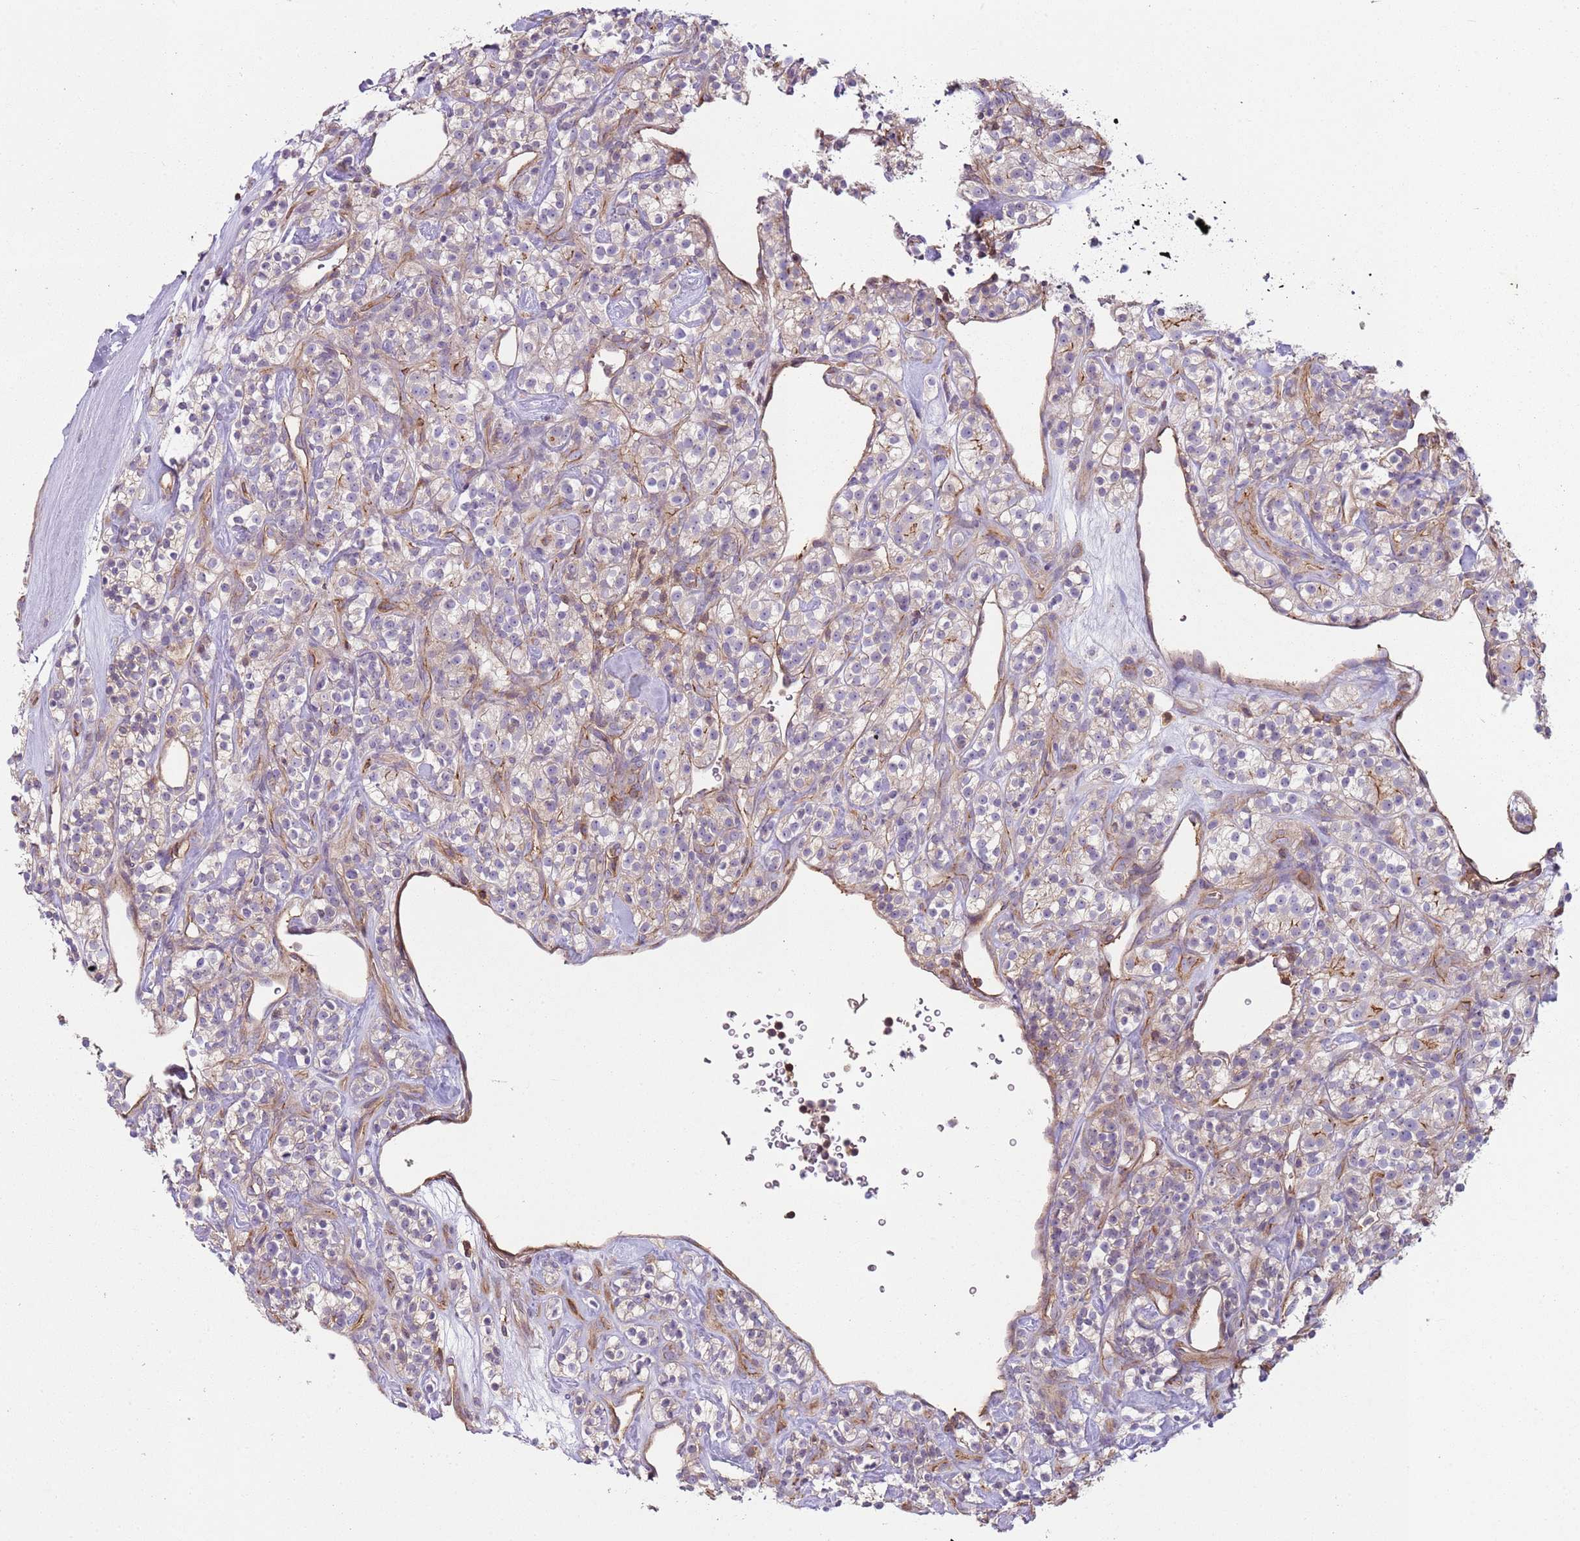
{"staining": {"intensity": "weak", "quantity": "25%-75%", "location": "cytoplasmic/membranous"}, "tissue": "renal cancer", "cell_type": "Tumor cells", "image_type": "cancer", "snomed": [{"axis": "morphology", "description": "Adenocarcinoma, NOS"}, {"axis": "topography", "description": "Kidney"}], "caption": "High-magnification brightfield microscopy of renal adenocarcinoma stained with DAB (3,3'-diaminobenzidine) (brown) and counterstained with hematoxylin (blue). tumor cells exhibit weak cytoplasmic/membranous positivity is identified in approximately25%-75% of cells.", "gene": "GNAI3", "patient": {"sex": "male", "age": 77}}